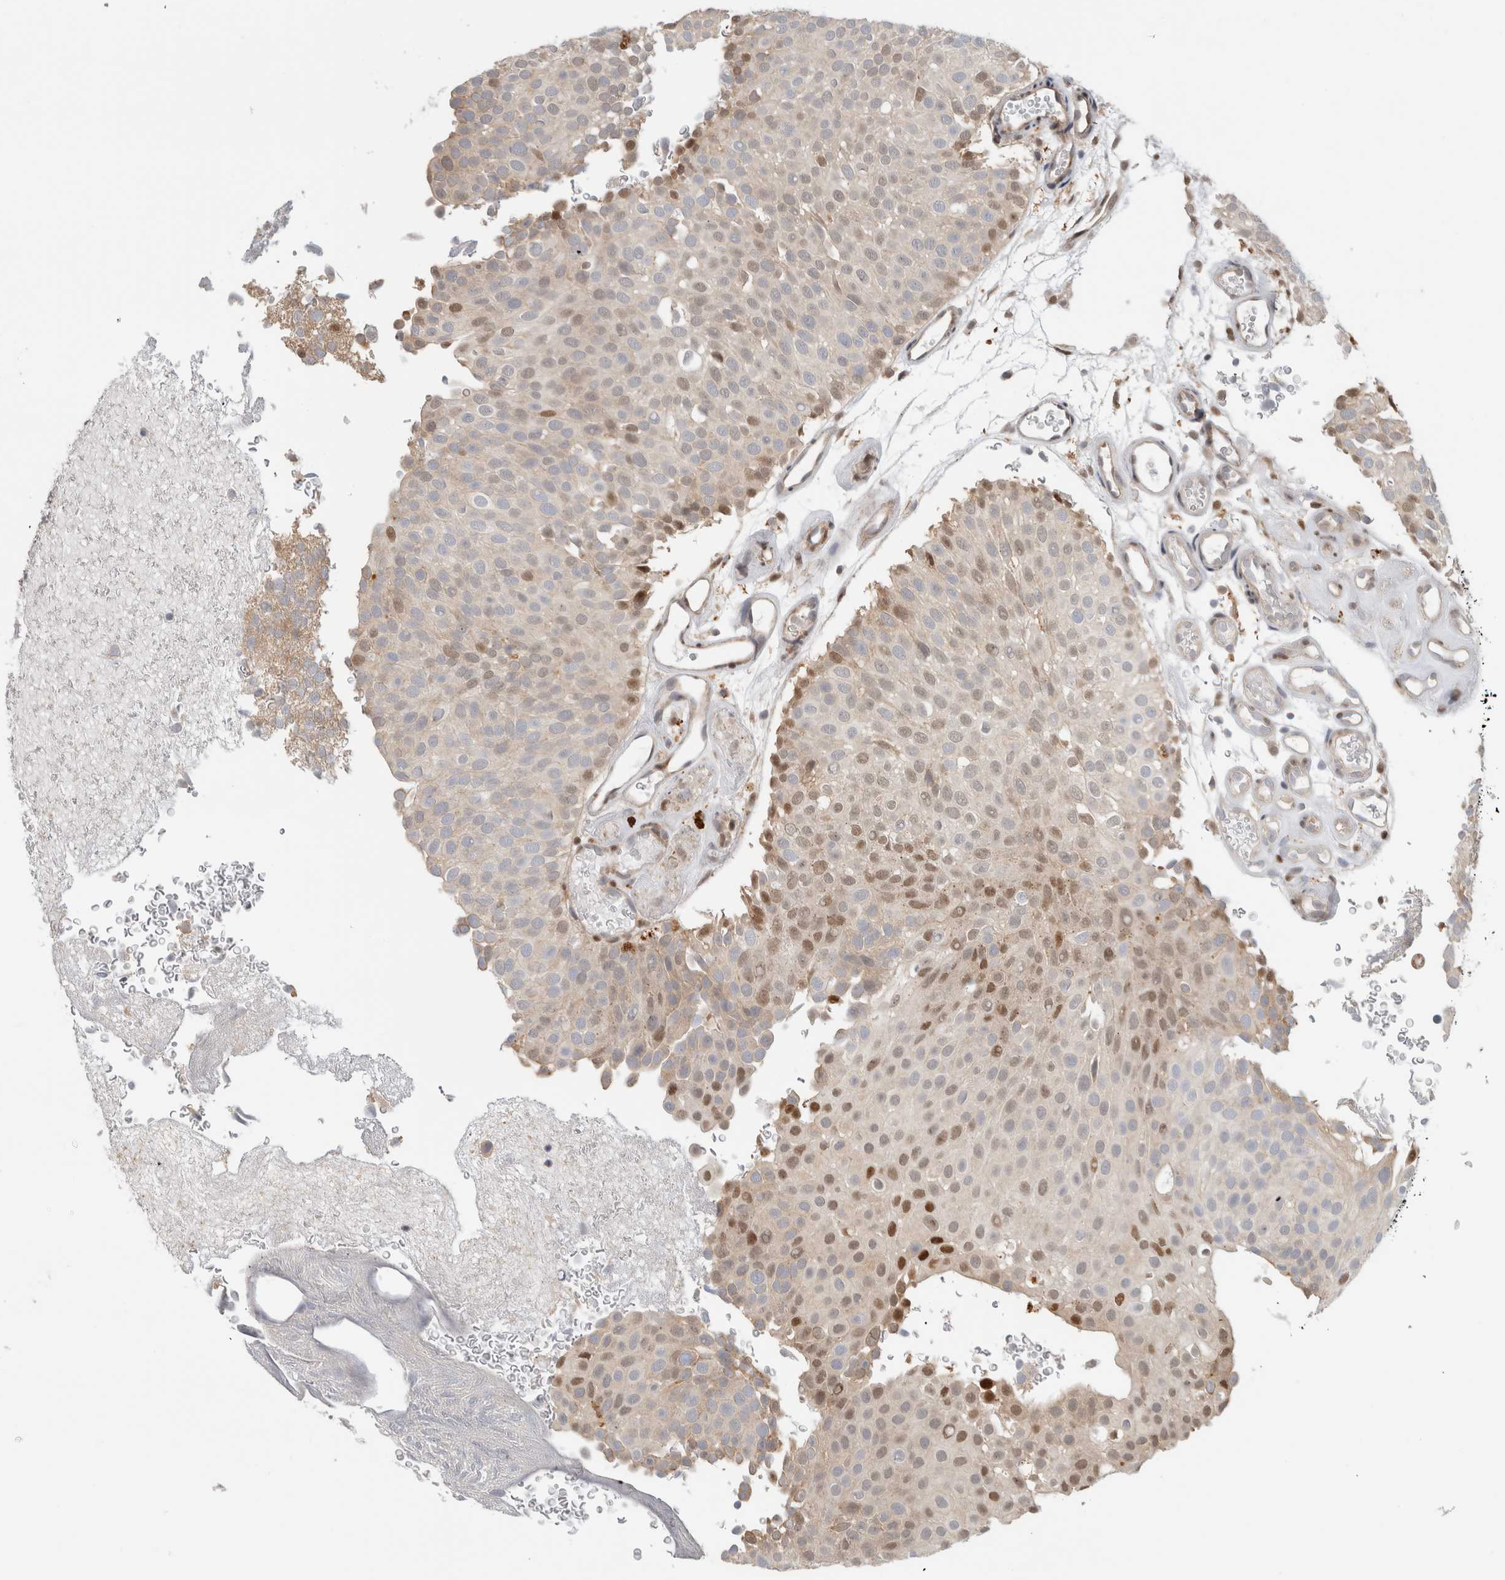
{"staining": {"intensity": "moderate", "quantity": "<25%", "location": "nuclear"}, "tissue": "urothelial cancer", "cell_type": "Tumor cells", "image_type": "cancer", "snomed": [{"axis": "morphology", "description": "Urothelial carcinoma, Low grade"}, {"axis": "topography", "description": "Urinary bladder"}], "caption": "Urothelial cancer stained for a protein reveals moderate nuclear positivity in tumor cells.", "gene": "NAB2", "patient": {"sex": "male", "age": 78}}